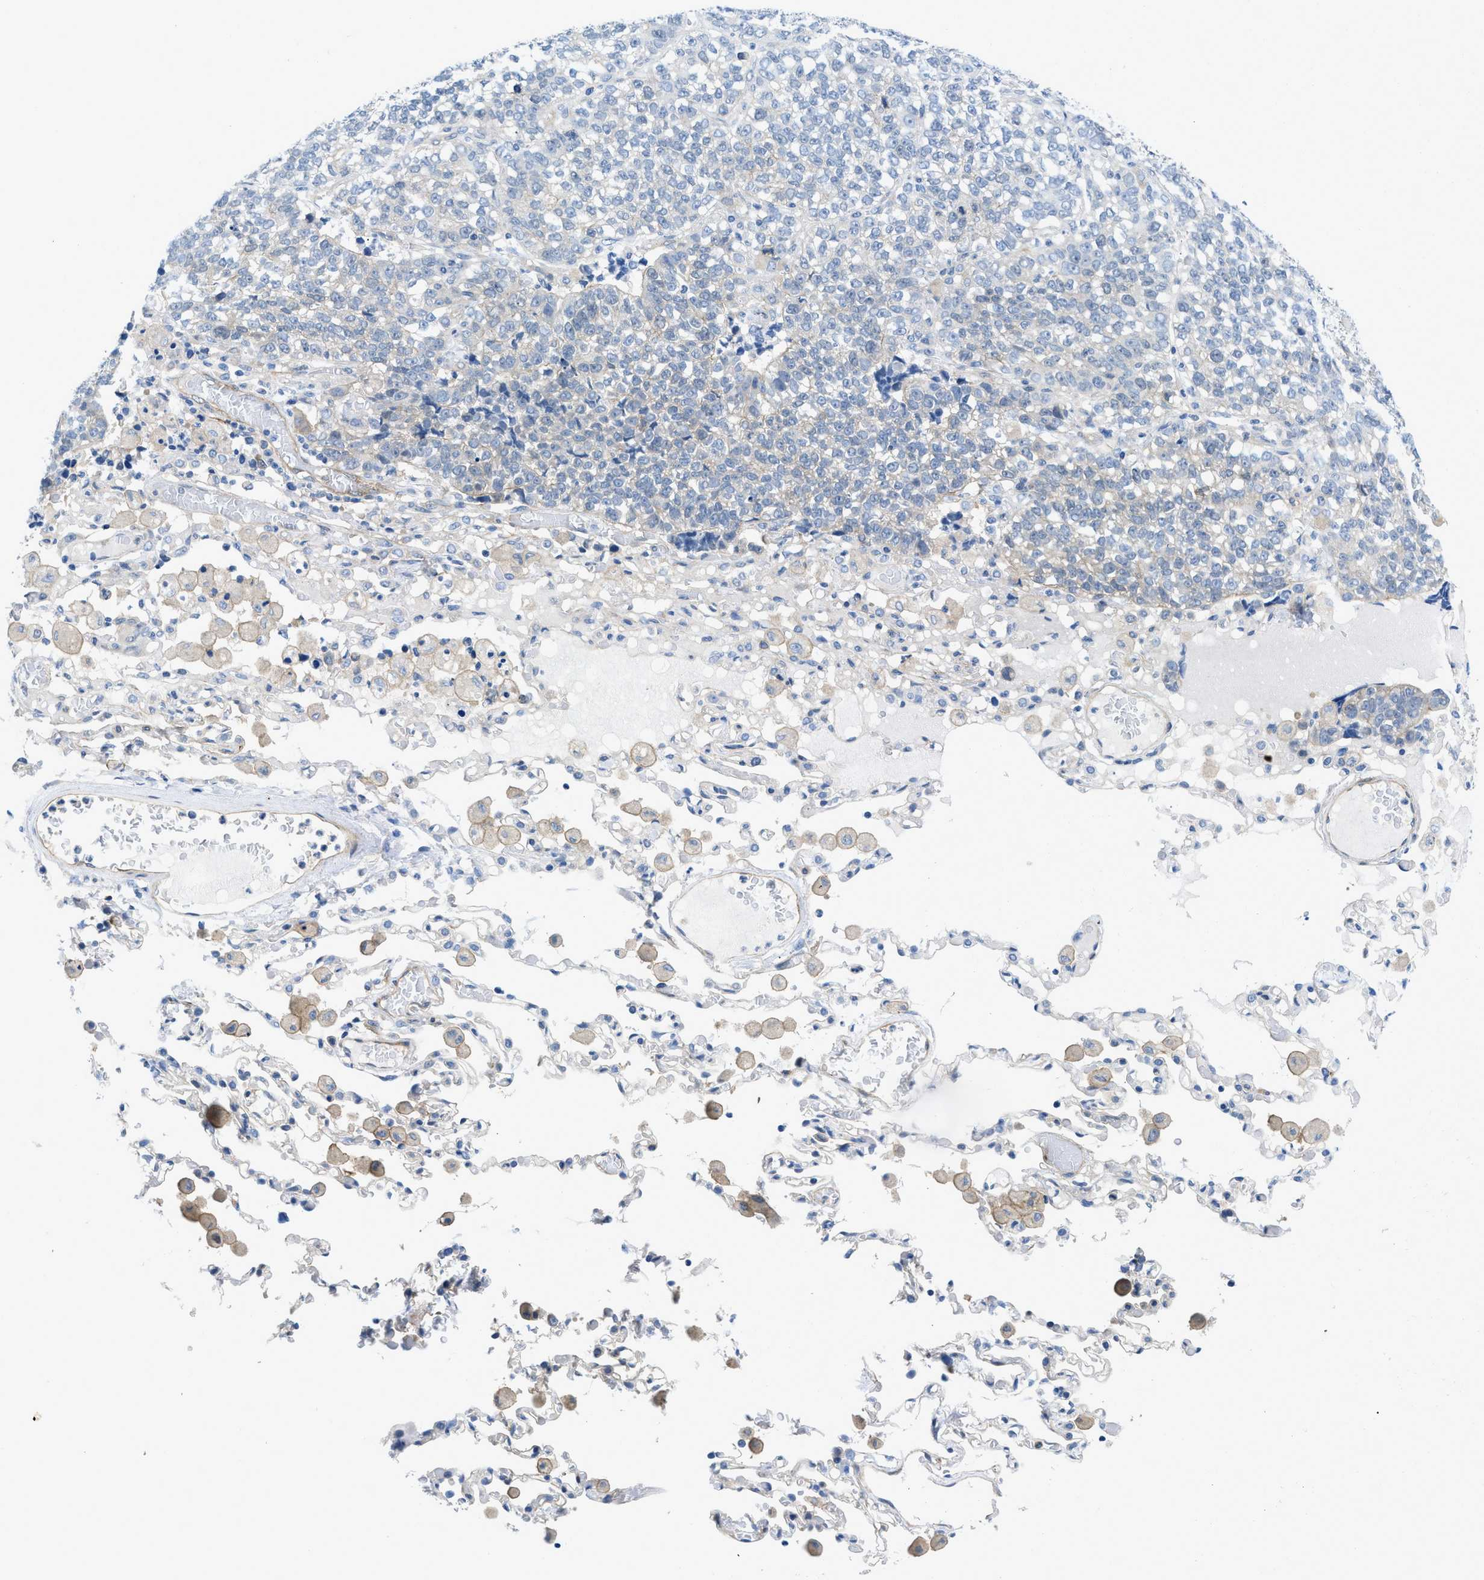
{"staining": {"intensity": "negative", "quantity": "none", "location": "none"}, "tissue": "lung cancer", "cell_type": "Tumor cells", "image_type": "cancer", "snomed": [{"axis": "morphology", "description": "Adenocarcinoma, NOS"}, {"axis": "topography", "description": "Lung"}], "caption": "Protein analysis of adenocarcinoma (lung) displays no significant expression in tumor cells.", "gene": "PDLIM5", "patient": {"sex": "male", "age": 49}}